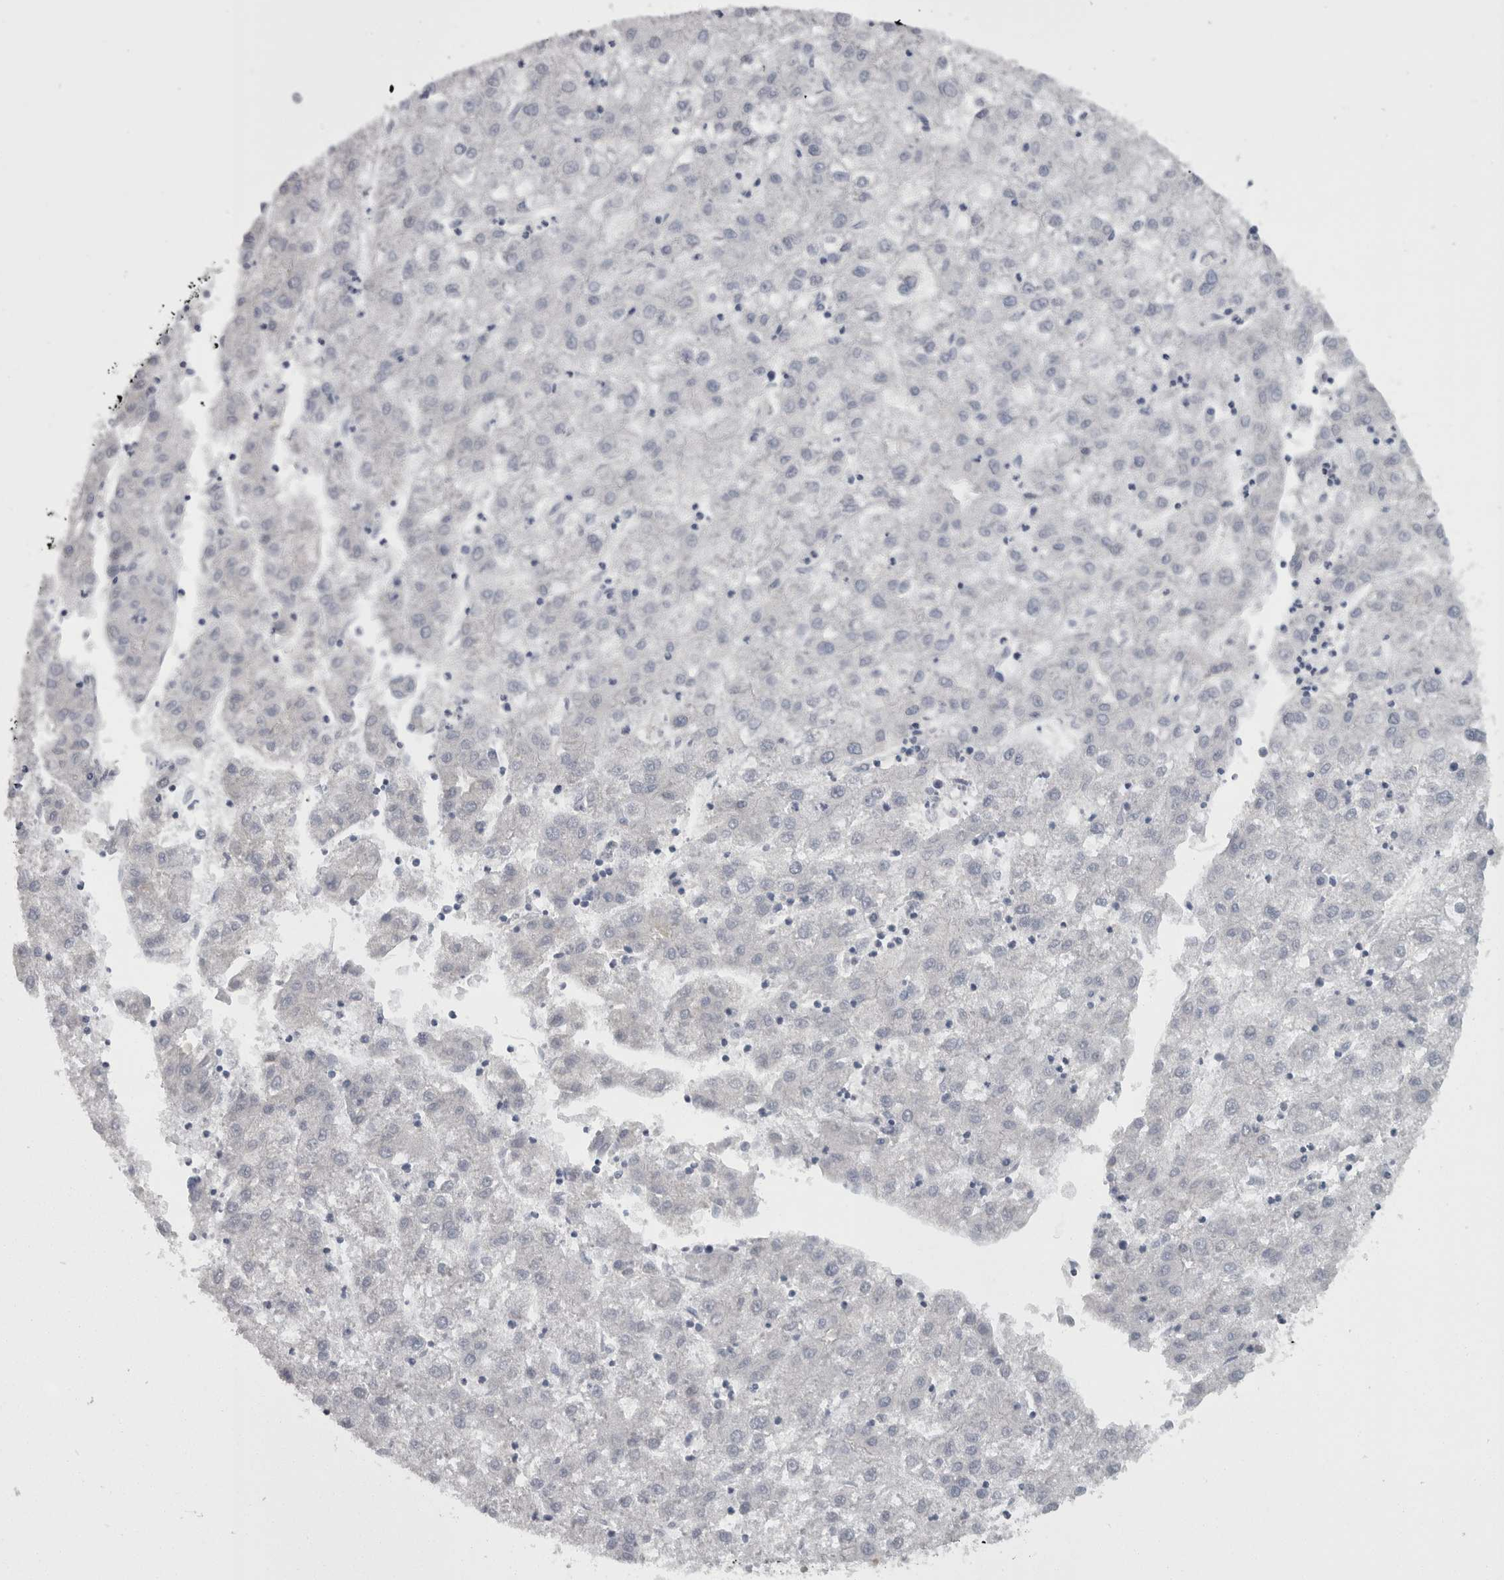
{"staining": {"intensity": "negative", "quantity": "none", "location": "none"}, "tissue": "liver cancer", "cell_type": "Tumor cells", "image_type": "cancer", "snomed": [{"axis": "morphology", "description": "Carcinoma, Hepatocellular, NOS"}, {"axis": "topography", "description": "Liver"}], "caption": "Tumor cells show no significant expression in liver cancer.", "gene": "CAMK2D", "patient": {"sex": "male", "age": 72}}